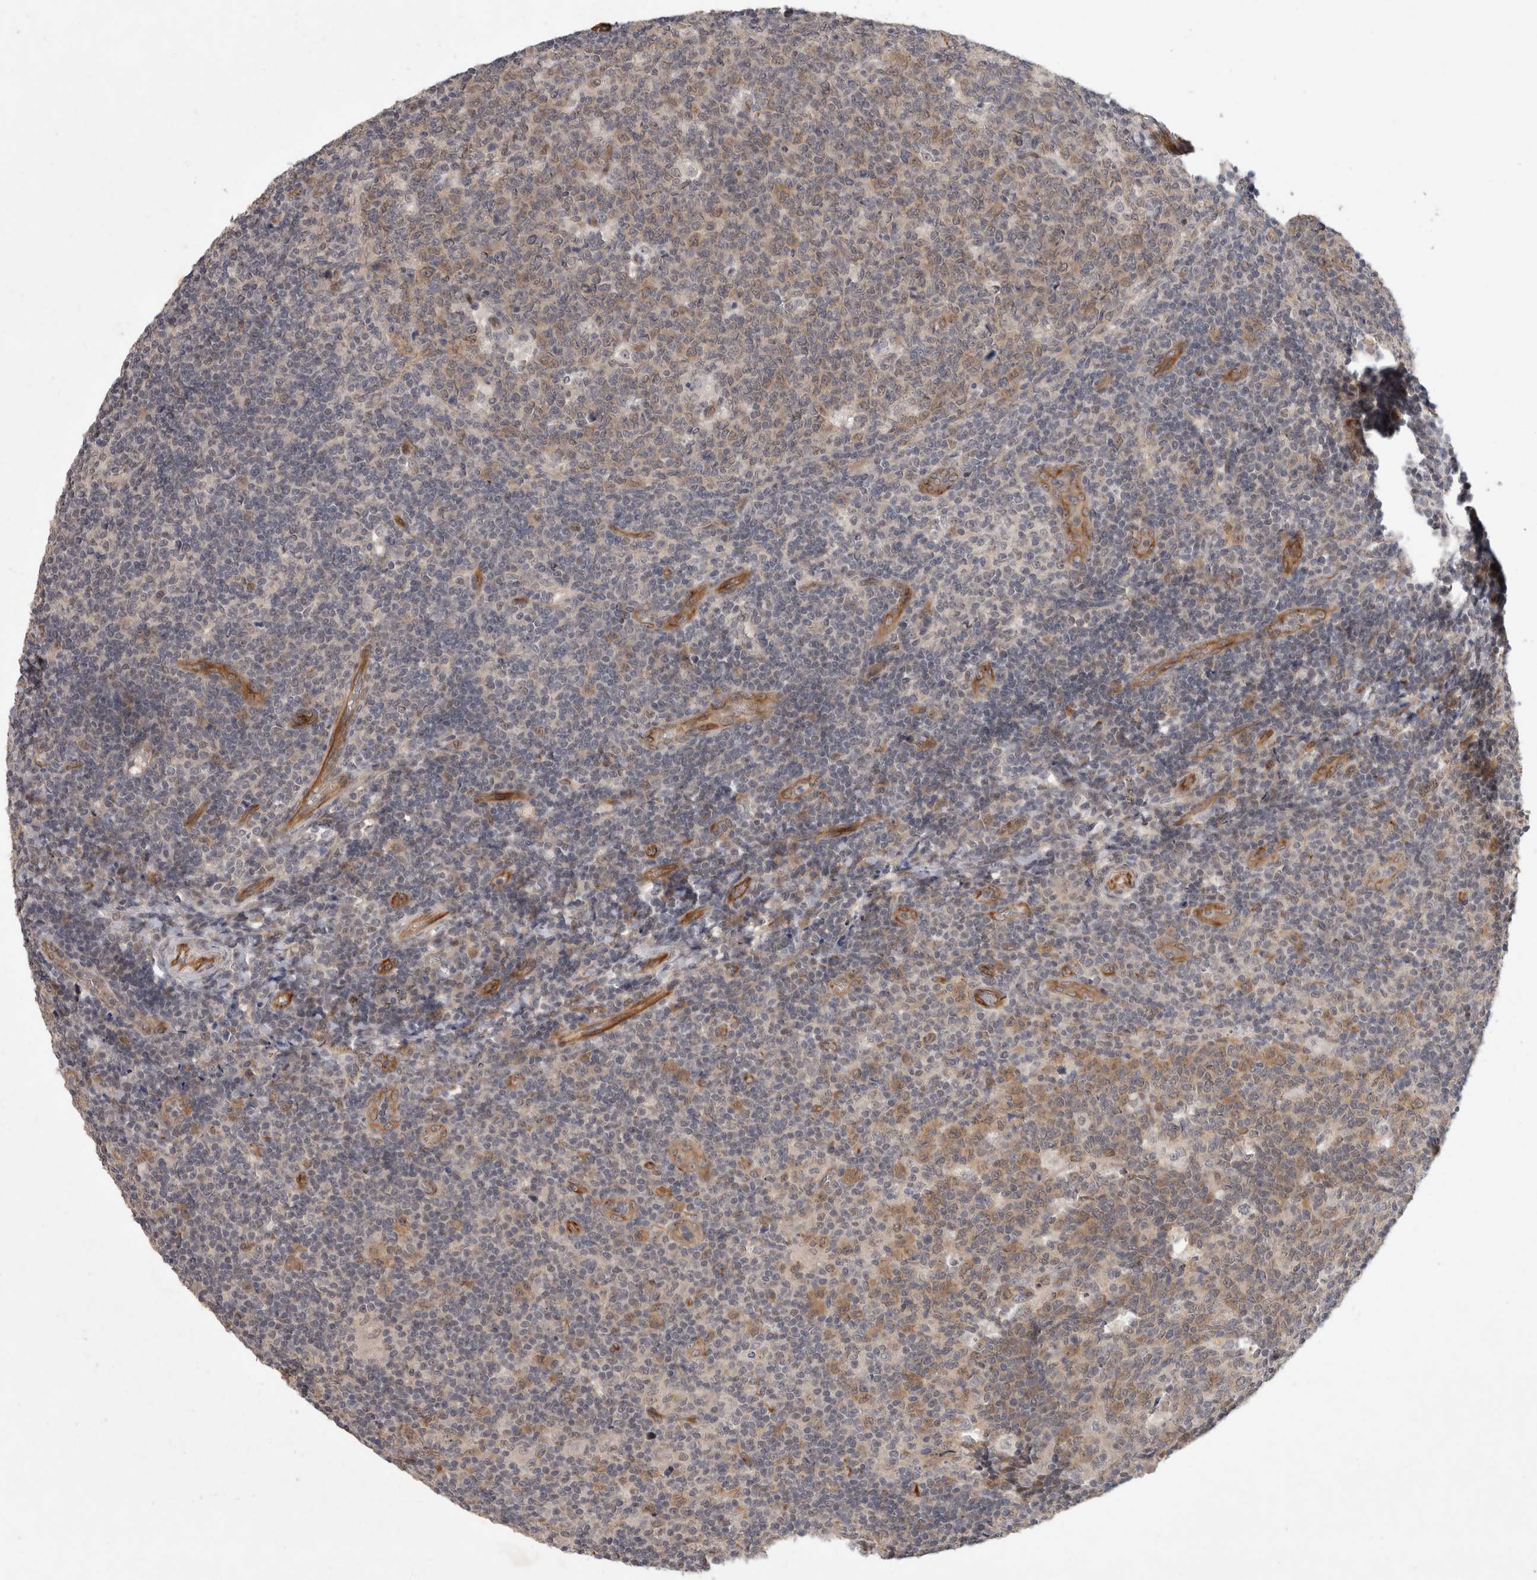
{"staining": {"intensity": "weak", "quantity": ">75%", "location": "cytoplasmic/membranous"}, "tissue": "tonsil", "cell_type": "Germinal center cells", "image_type": "normal", "snomed": [{"axis": "morphology", "description": "Normal tissue, NOS"}, {"axis": "topography", "description": "Tonsil"}], "caption": "Immunohistochemical staining of benign tonsil shows weak cytoplasmic/membranous protein positivity in about >75% of germinal center cells. (brown staining indicates protein expression, while blue staining denotes nuclei).", "gene": "CRISPLD1", "patient": {"sex": "female", "age": 19}}